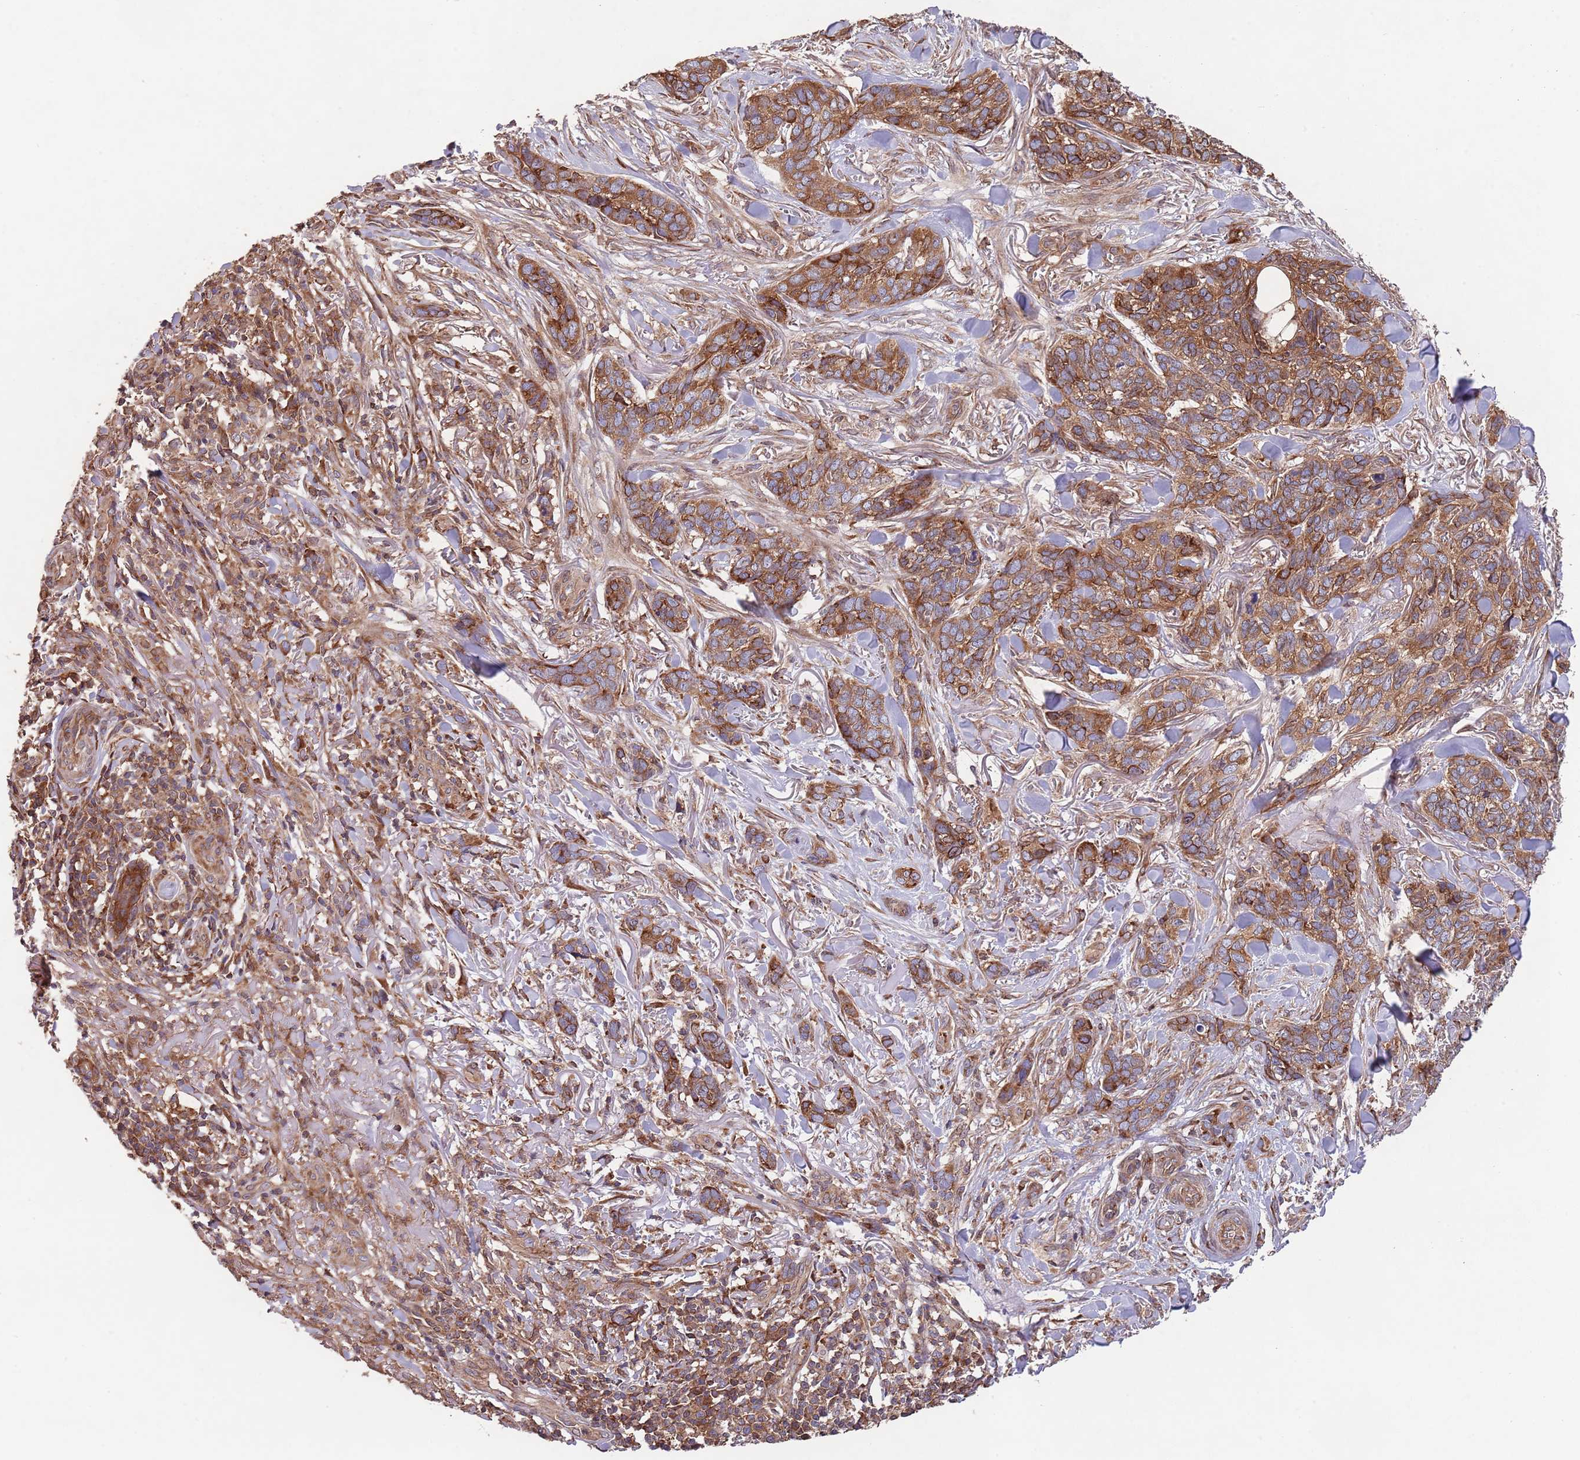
{"staining": {"intensity": "strong", "quantity": ">75%", "location": "cytoplasmic/membranous"}, "tissue": "skin cancer", "cell_type": "Tumor cells", "image_type": "cancer", "snomed": [{"axis": "morphology", "description": "Basal cell carcinoma"}, {"axis": "topography", "description": "Skin"}], "caption": "Human skin basal cell carcinoma stained with a brown dye reveals strong cytoplasmic/membranous positive staining in about >75% of tumor cells.", "gene": "RNF19B", "patient": {"sex": "male", "age": 86}}